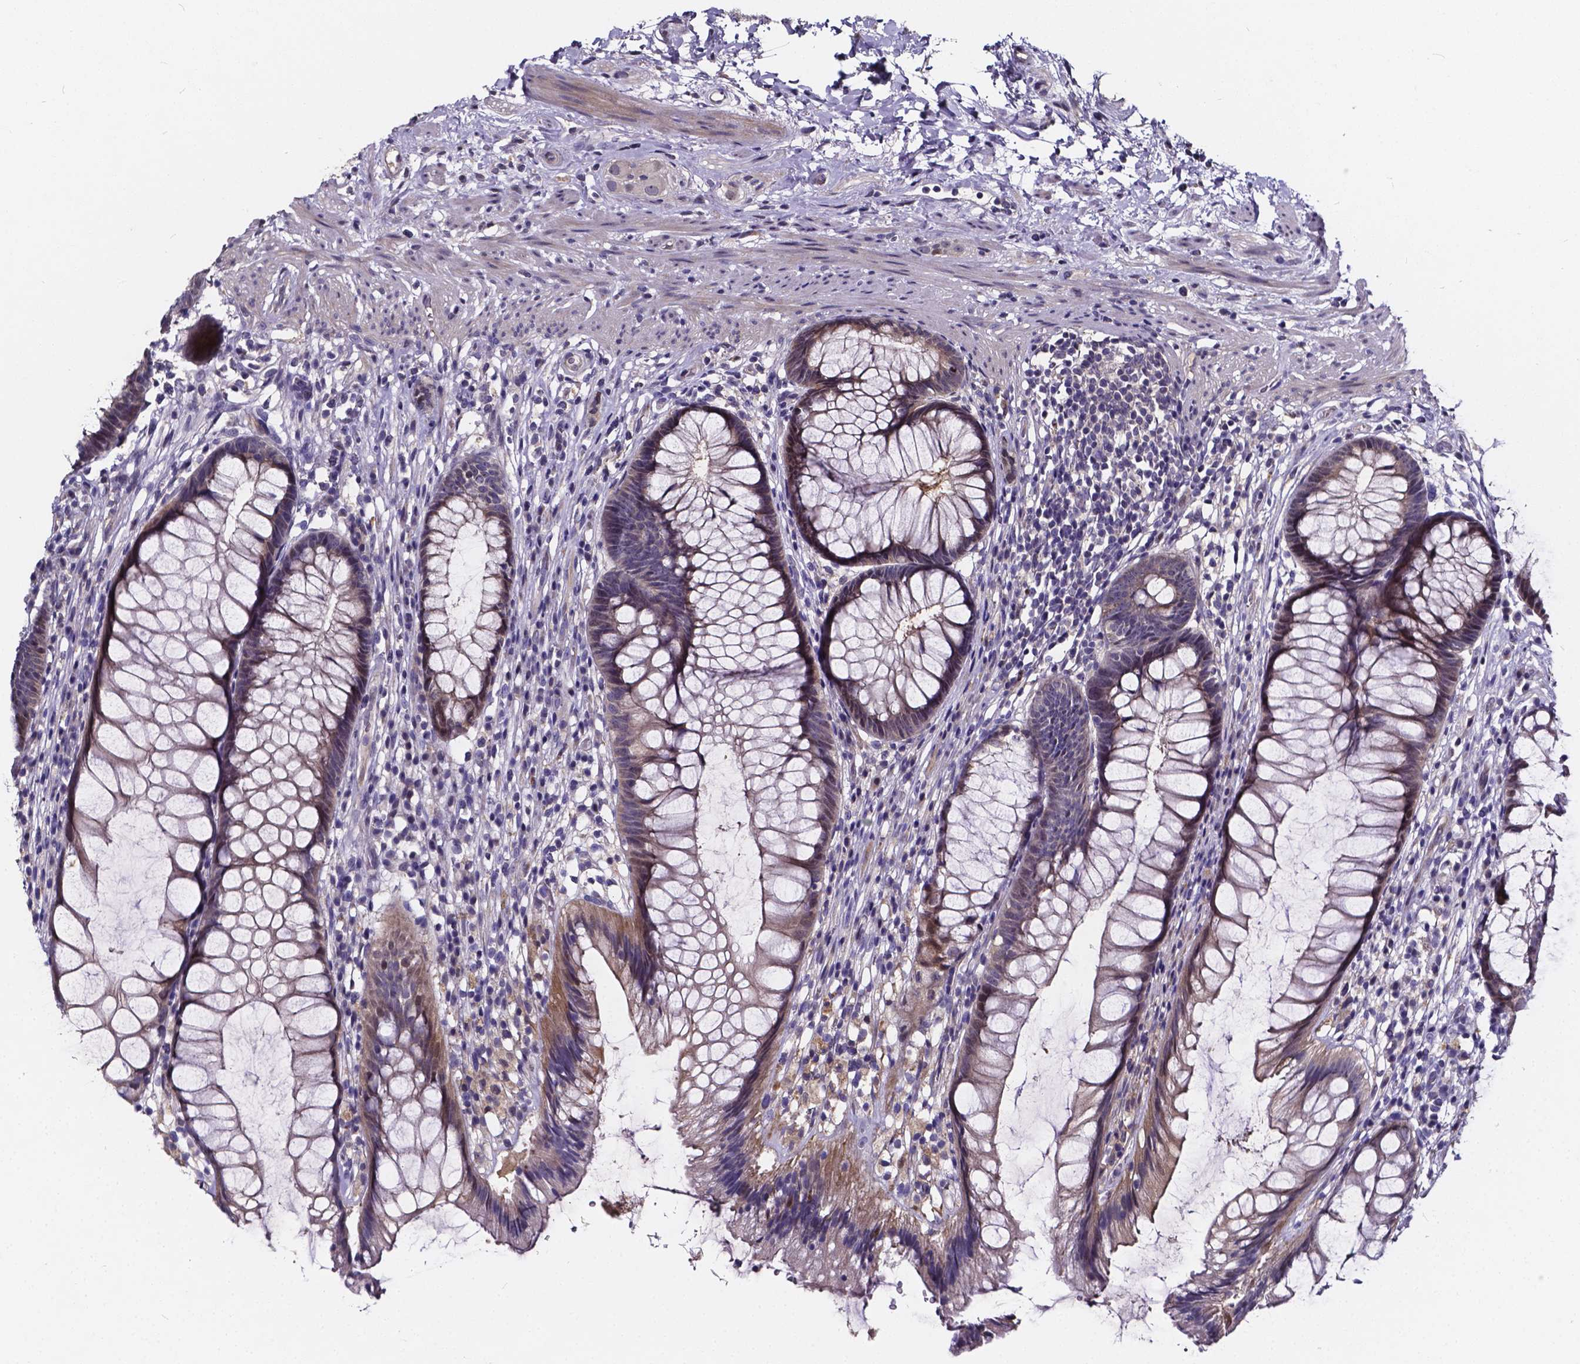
{"staining": {"intensity": "moderate", "quantity": "25%-75%", "location": "cytoplasmic/membranous"}, "tissue": "rectum", "cell_type": "Glandular cells", "image_type": "normal", "snomed": [{"axis": "morphology", "description": "Normal tissue, NOS"}, {"axis": "topography", "description": "Smooth muscle"}, {"axis": "topography", "description": "Rectum"}], "caption": "Rectum was stained to show a protein in brown. There is medium levels of moderate cytoplasmic/membranous staining in about 25%-75% of glandular cells. The protein is shown in brown color, while the nuclei are stained blue.", "gene": "SOWAHA", "patient": {"sex": "male", "age": 53}}